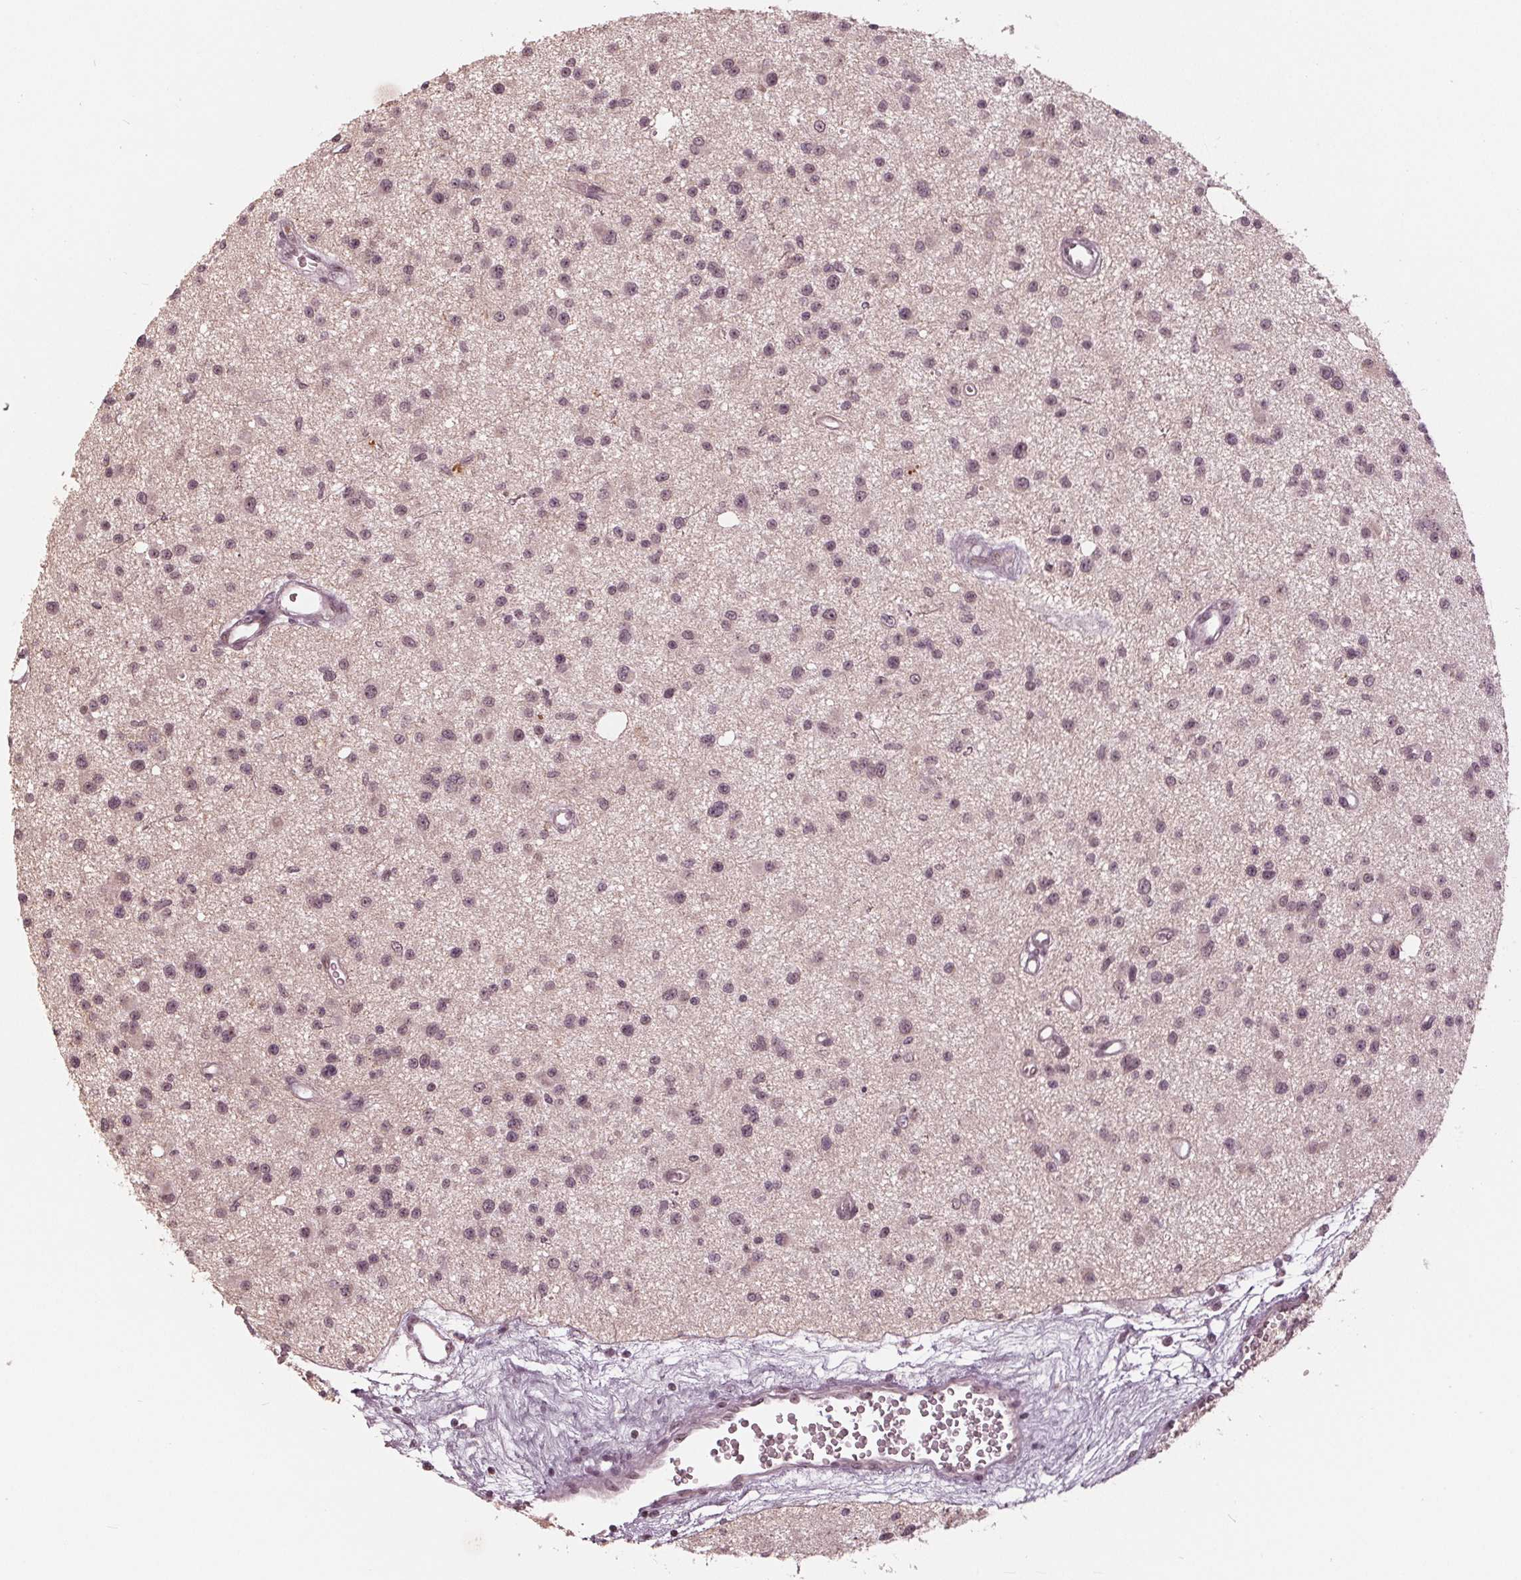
{"staining": {"intensity": "weak", "quantity": "25%-75%", "location": "nuclear"}, "tissue": "glioma", "cell_type": "Tumor cells", "image_type": "cancer", "snomed": [{"axis": "morphology", "description": "Glioma, malignant, Low grade"}, {"axis": "topography", "description": "Brain"}], "caption": "IHC photomicrograph of neoplastic tissue: malignant low-grade glioma stained using IHC exhibits low levels of weak protein expression localized specifically in the nuclear of tumor cells, appearing as a nuclear brown color.", "gene": "SLX4", "patient": {"sex": "male", "age": 43}}